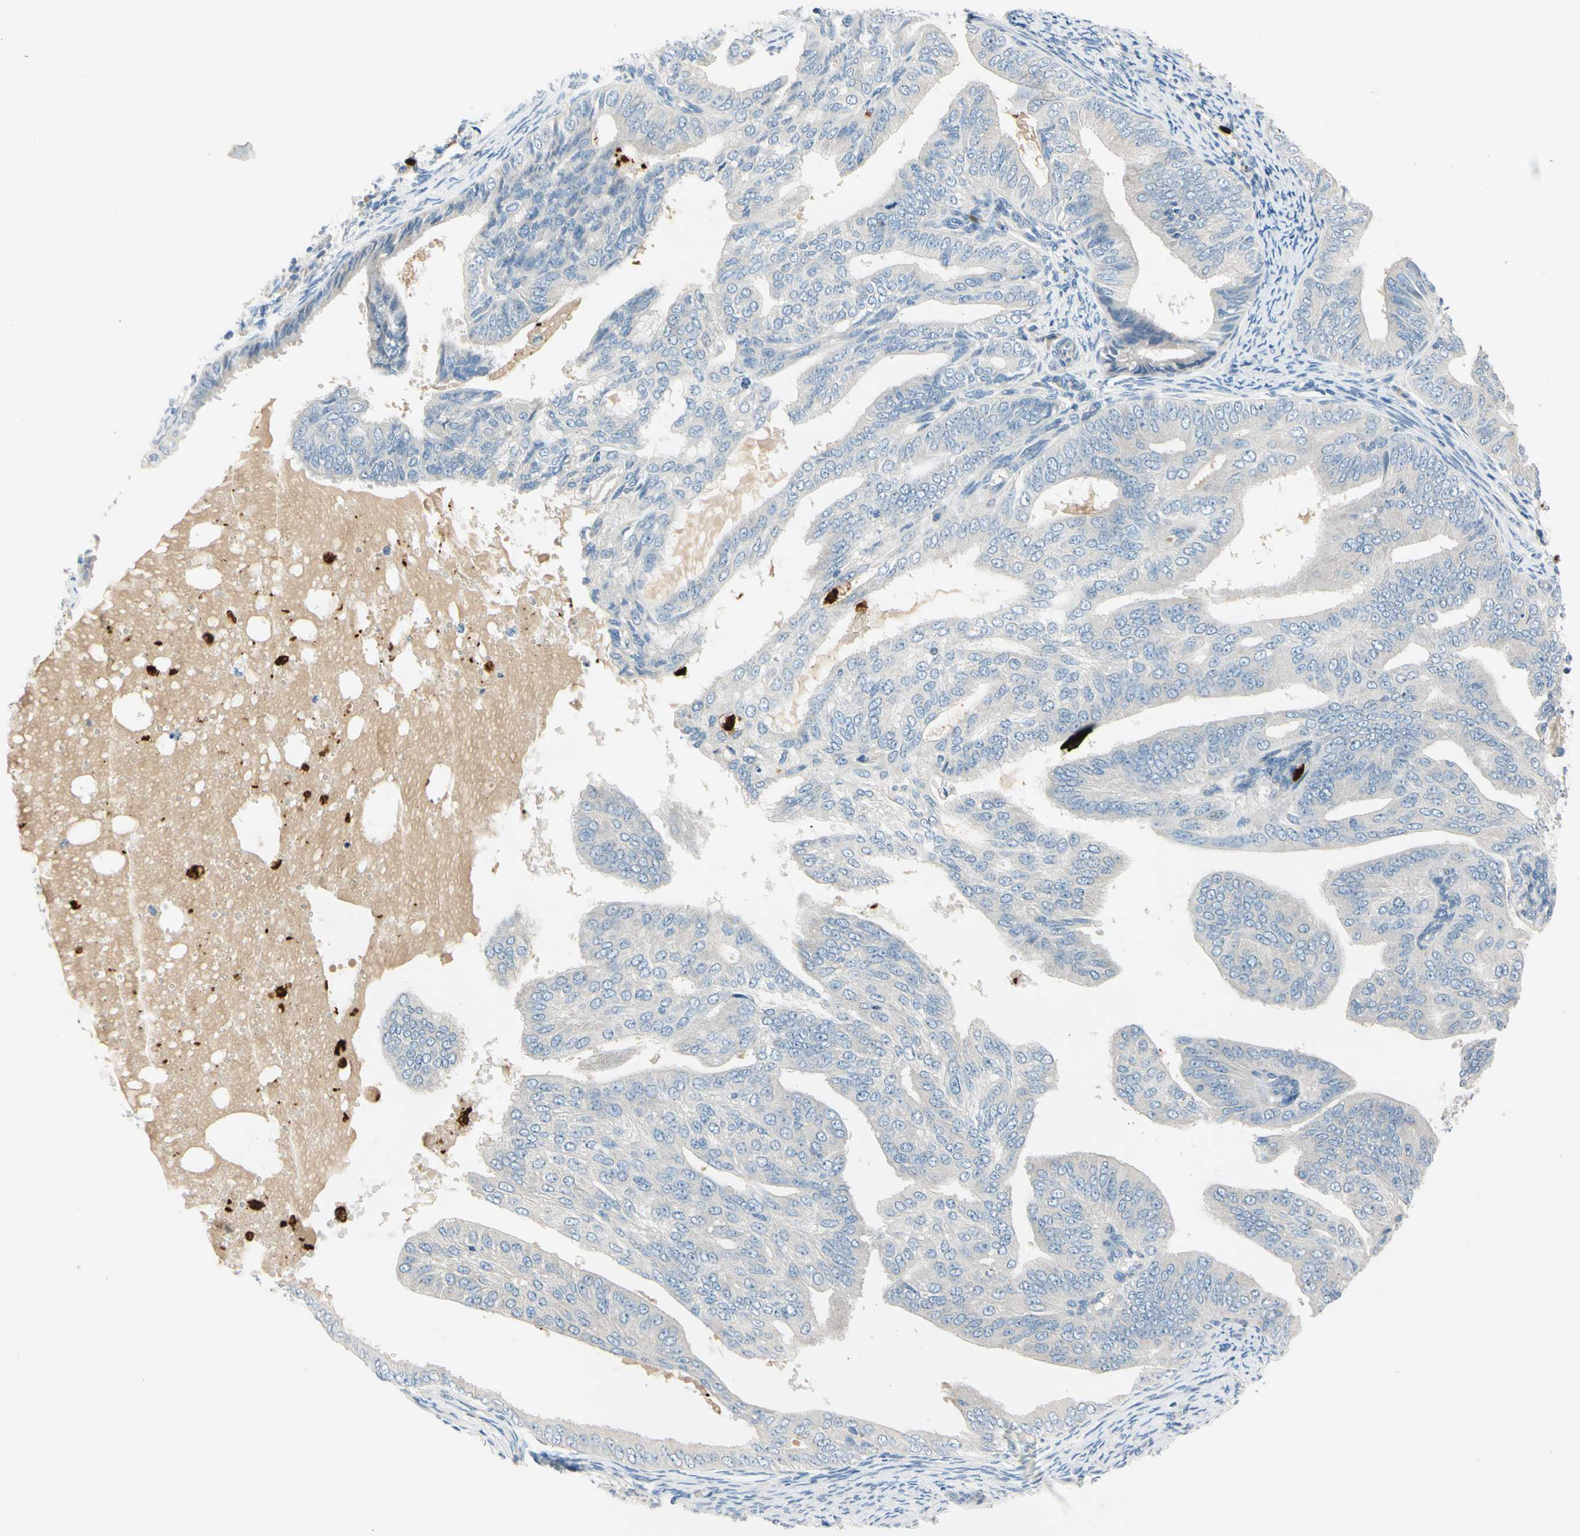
{"staining": {"intensity": "negative", "quantity": "none", "location": "none"}, "tissue": "endometrial cancer", "cell_type": "Tumor cells", "image_type": "cancer", "snomed": [{"axis": "morphology", "description": "Adenocarcinoma, NOS"}, {"axis": "topography", "description": "Endometrium"}], "caption": "The IHC histopathology image has no significant expression in tumor cells of adenocarcinoma (endometrial) tissue.", "gene": "TRAF5", "patient": {"sex": "female", "age": 58}}